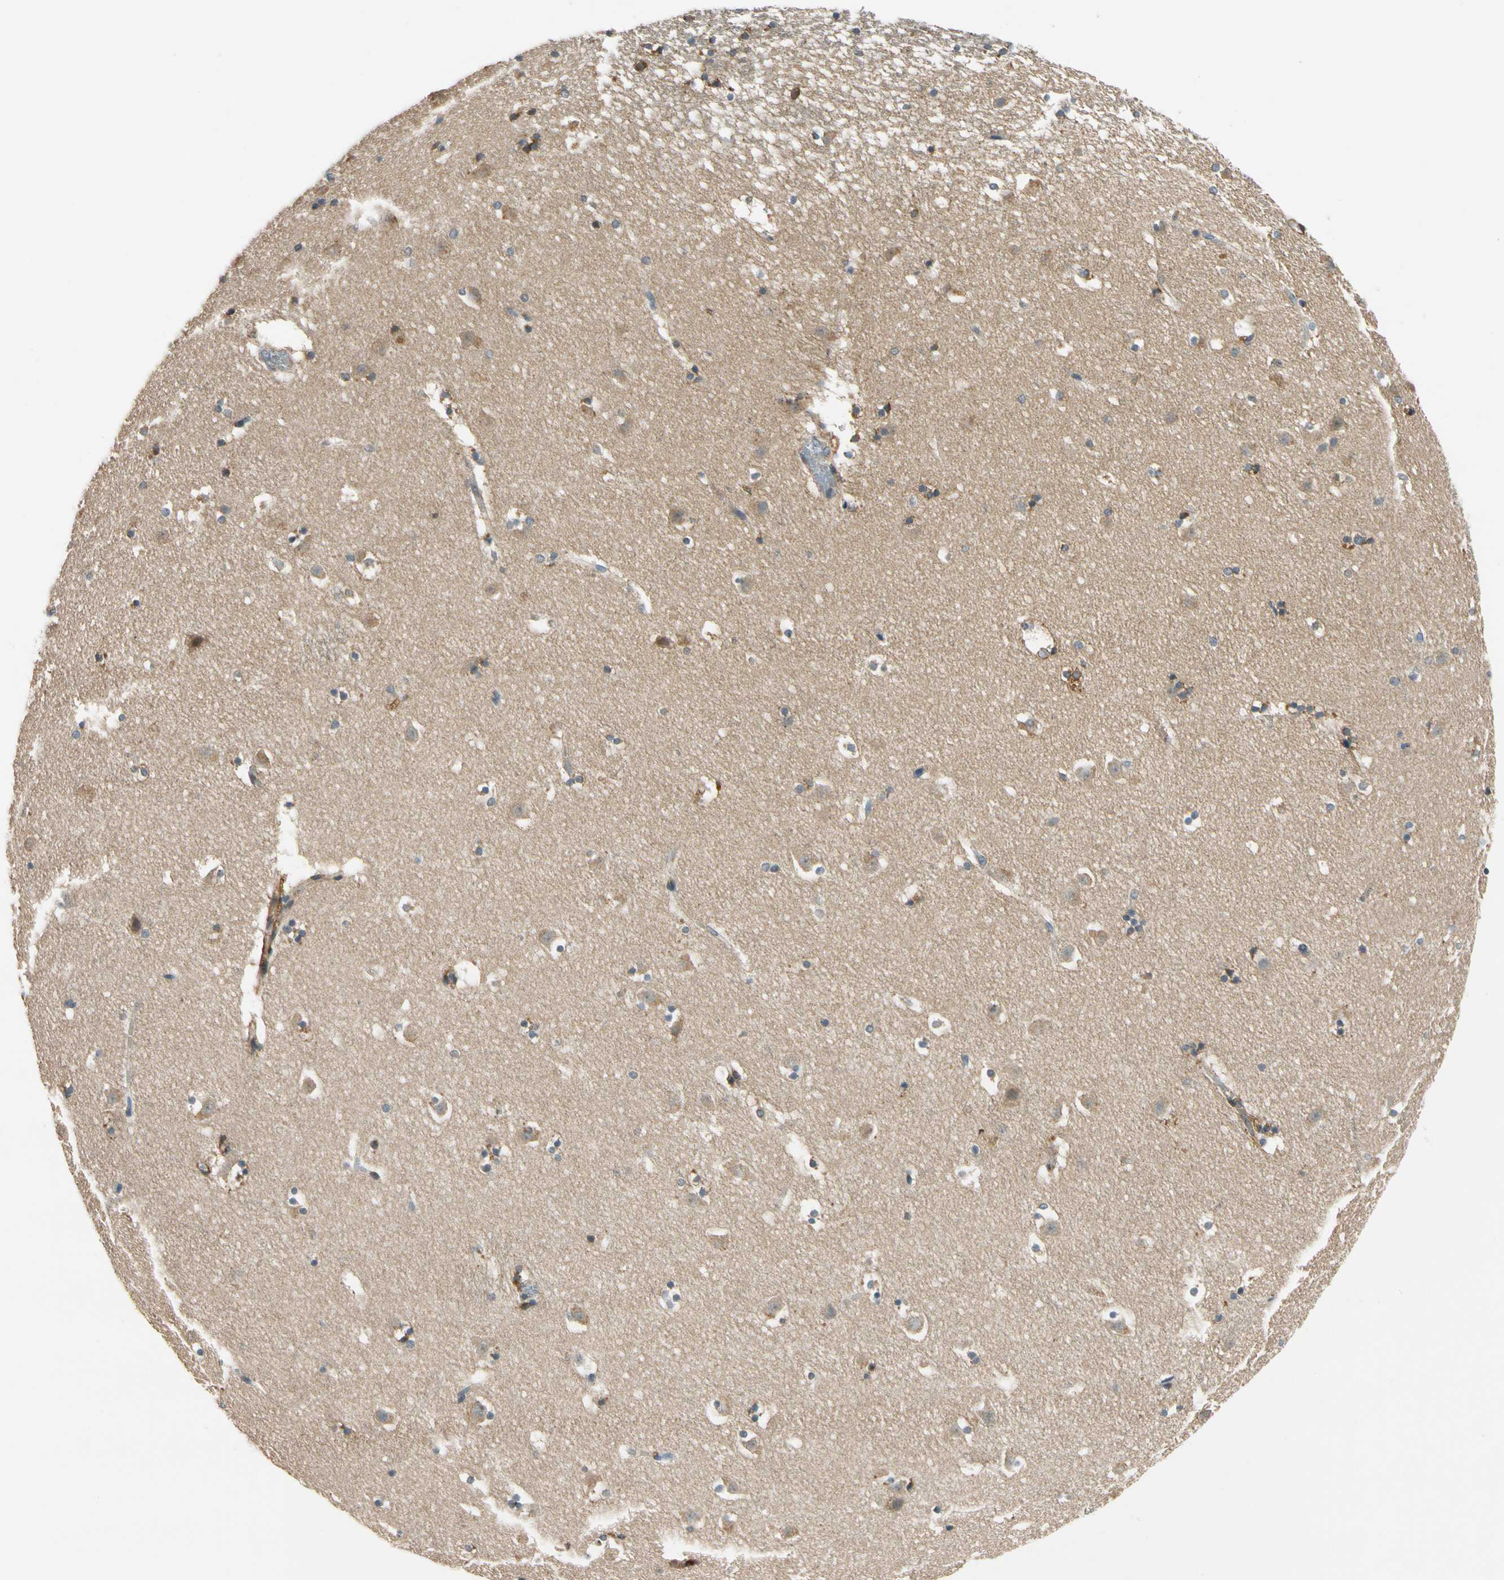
{"staining": {"intensity": "moderate", "quantity": "<25%", "location": "cytoplasmic/membranous"}, "tissue": "caudate", "cell_type": "Glial cells", "image_type": "normal", "snomed": [{"axis": "morphology", "description": "Normal tissue, NOS"}, {"axis": "topography", "description": "Lateral ventricle wall"}], "caption": "Immunohistochemistry (DAB) staining of unremarkable human caudate displays moderate cytoplasmic/membranous protein positivity in approximately <25% of glial cells. The protein is shown in brown color, while the nuclei are stained blue.", "gene": "MST1R", "patient": {"sex": "male", "age": 45}}